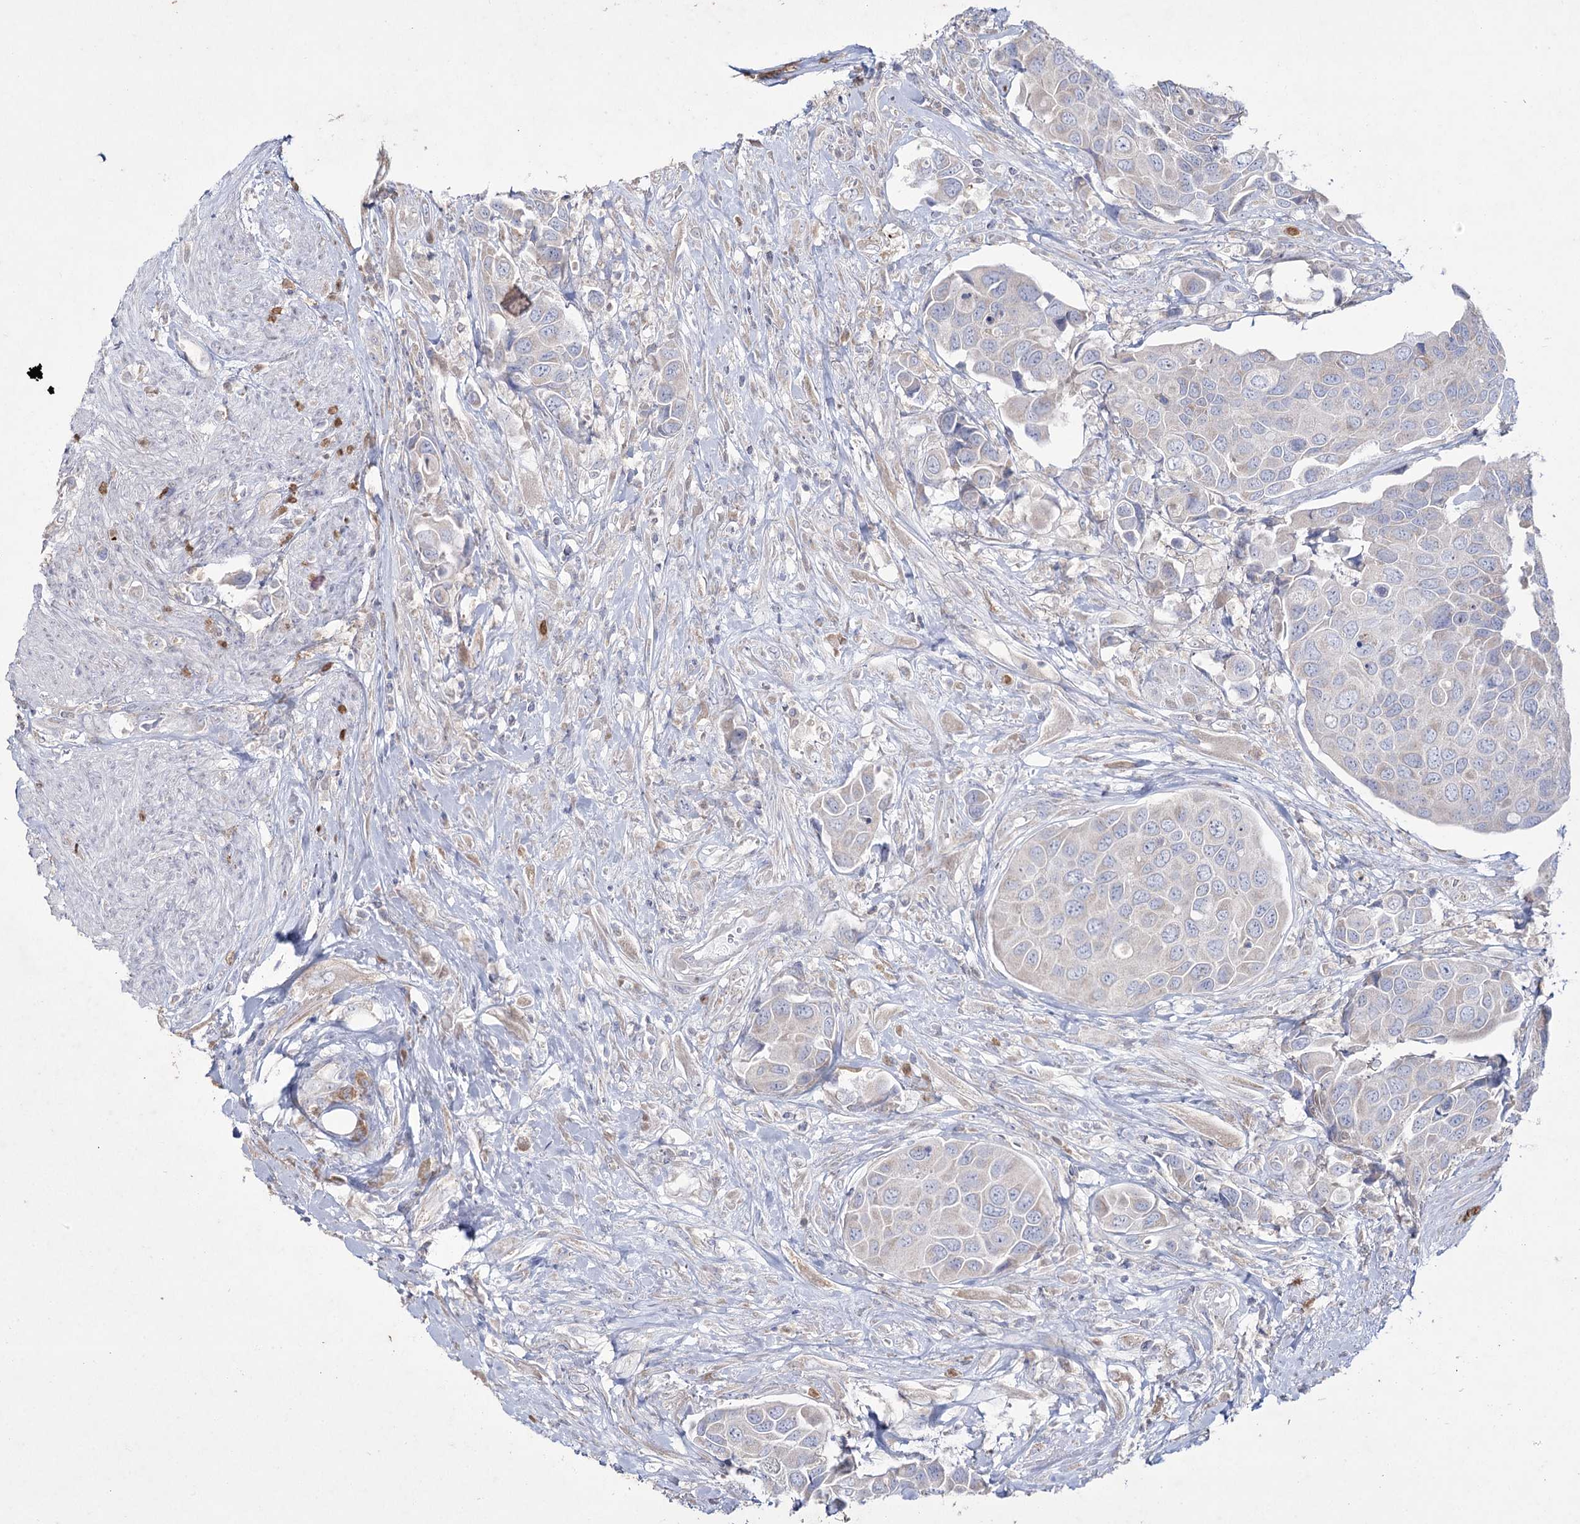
{"staining": {"intensity": "negative", "quantity": "none", "location": "none"}, "tissue": "urothelial cancer", "cell_type": "Tumor cells", "image_type": "cancer", "snomed": [{"axis": "morphology", "description": "Urothelial carcinoma, High grade"}, {"axis": "topography", "description": "Urinary bladder"}], "caption": "Micrograph shows no protein staining in tumor cells of urothelial cancer tissue.", "gene": "NIPAL4", "patient": {"sex": "male", "age": 74}}